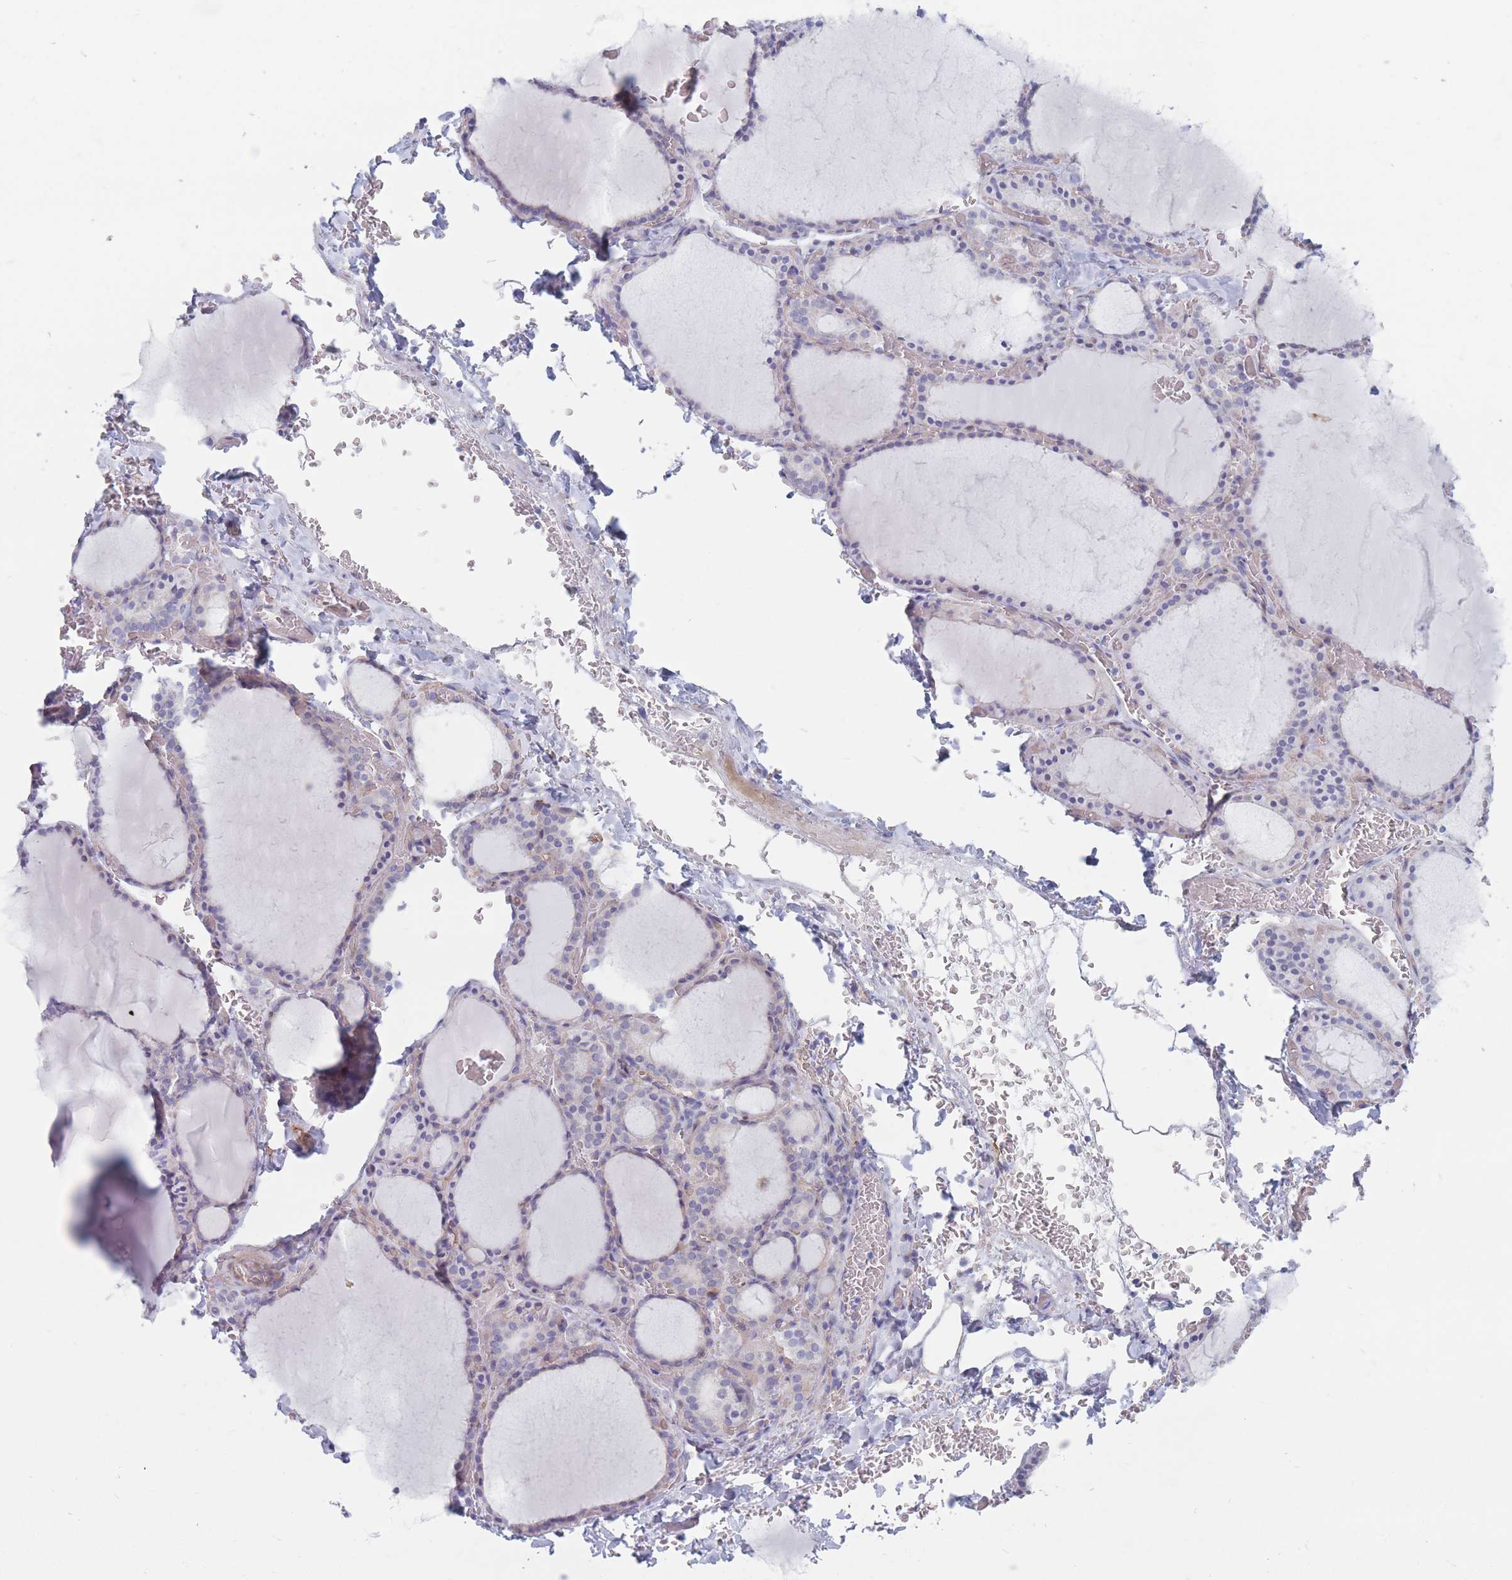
{"staining": {"intensity": "negative", "quantity": "none", "location": "none"}, "tissue": "thyroid gland", "cell_type": "Glandular cells", "image_type": "normal", "snomed": [{"axis": "morphology", "description": "Normal tissue, NOS"}, {"axis": "topography", "description": "Thyroid gland"}], "caption": "Benign thyroid gland was stained to show a protein in brown. There is no significant staining in glandular cells. The staining was performed using DAB (3,3'-diaminobenzidine) to visualize the protein expression in brown, while the nuclei were stained in blue with hematoxylin (Magnification: 20x).", "gene": "PLPP1", "patient": {"sex": "female", "age": 39}}